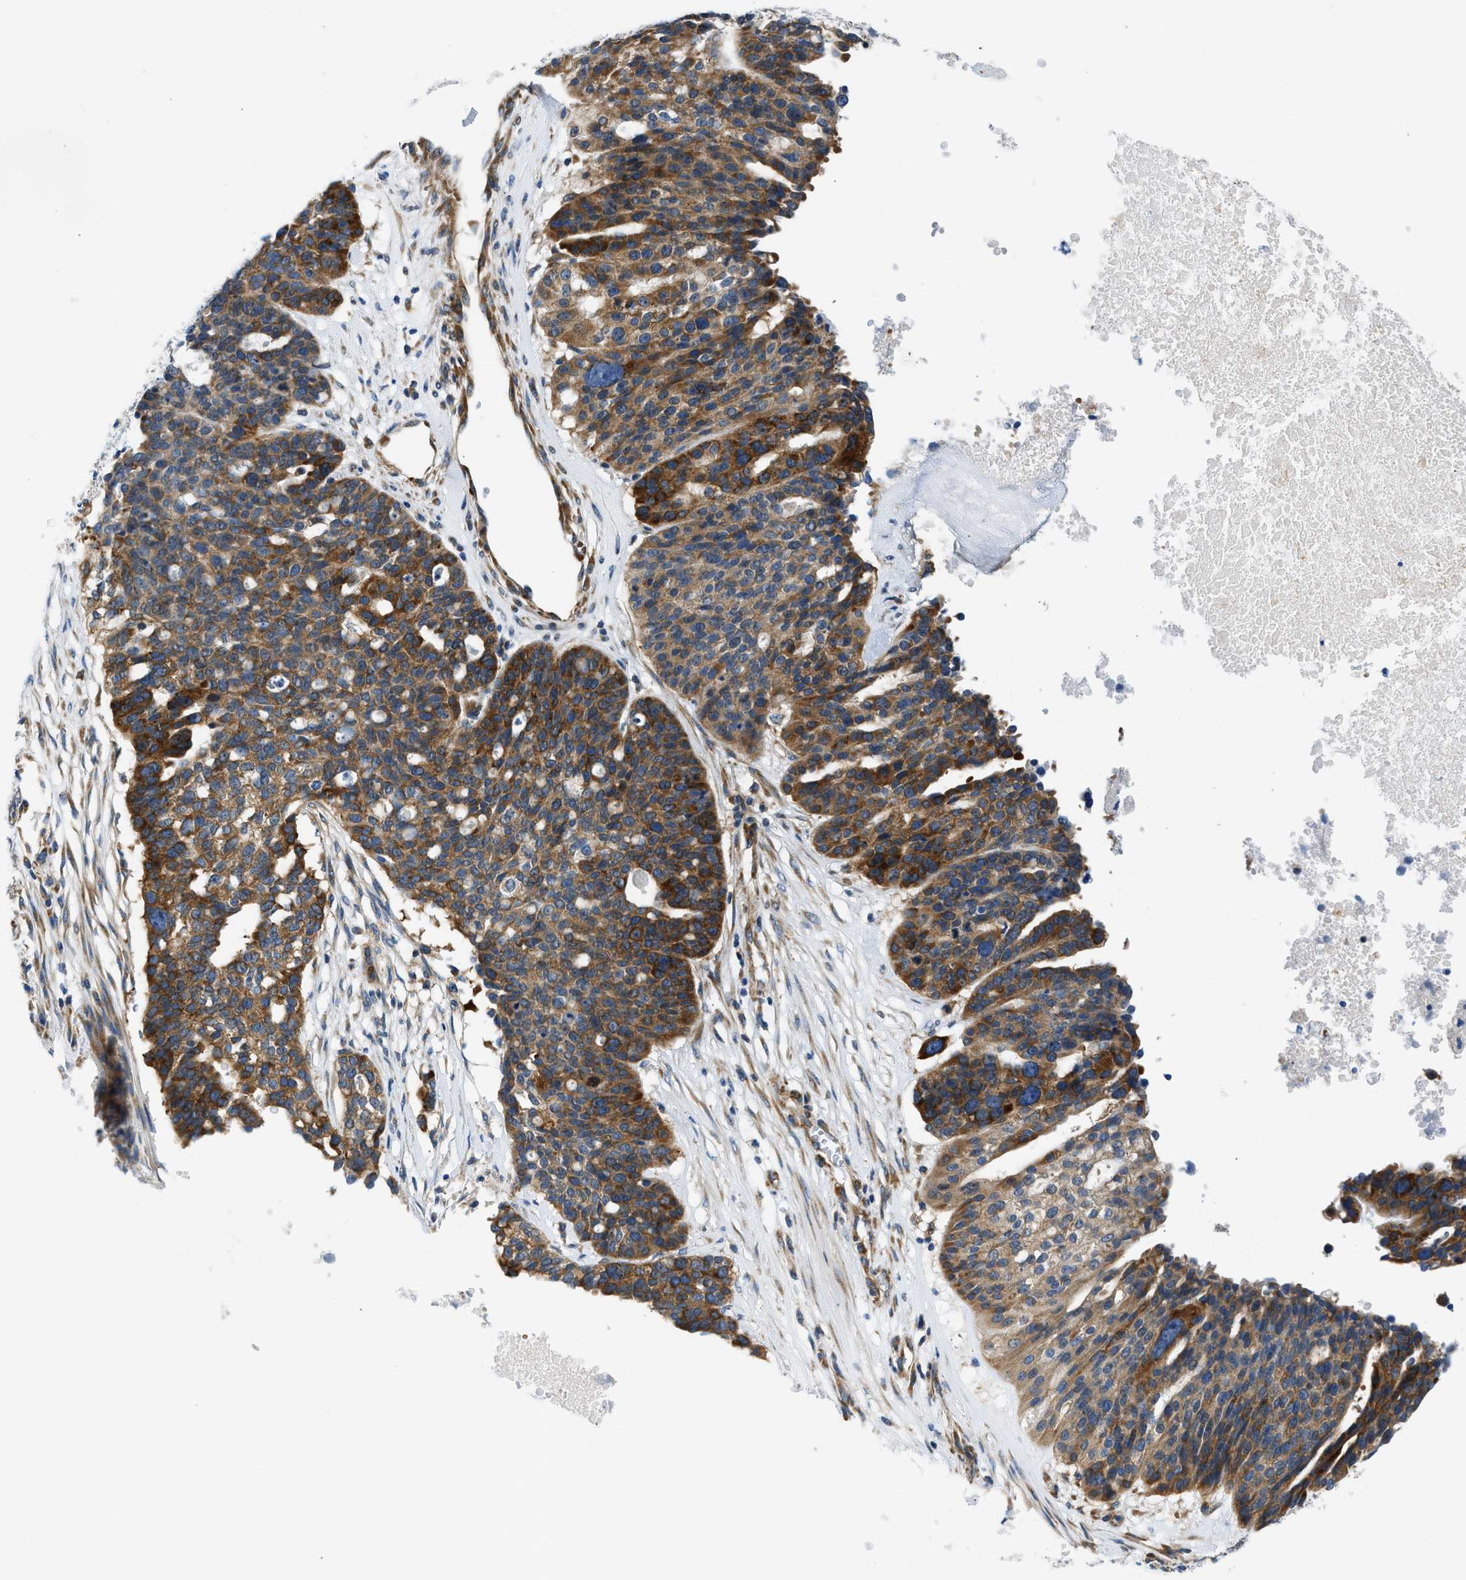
{"staining": {"intensity": "strong", "quantity": ">75%", "location": "cytoplasmic/membranous"}, "tissue": "ovarian cancer", "cell_type": "Tumor cells", "image_type": "cancer", "snomed": [{"axis": "morphology", "description": "Cystadenocarcinoma, serous, NOS"}, {"axis": "topography", "description": "Ovary"}], "caption": "Strong cytoplasmic/membranous protein positivity is seen in approximately >75% of tumor cells in ovarian cancer (serous cystadenocarcinoma).", "gene": "CAMKK2", "patient": {"sex": "female", "age": 59}}